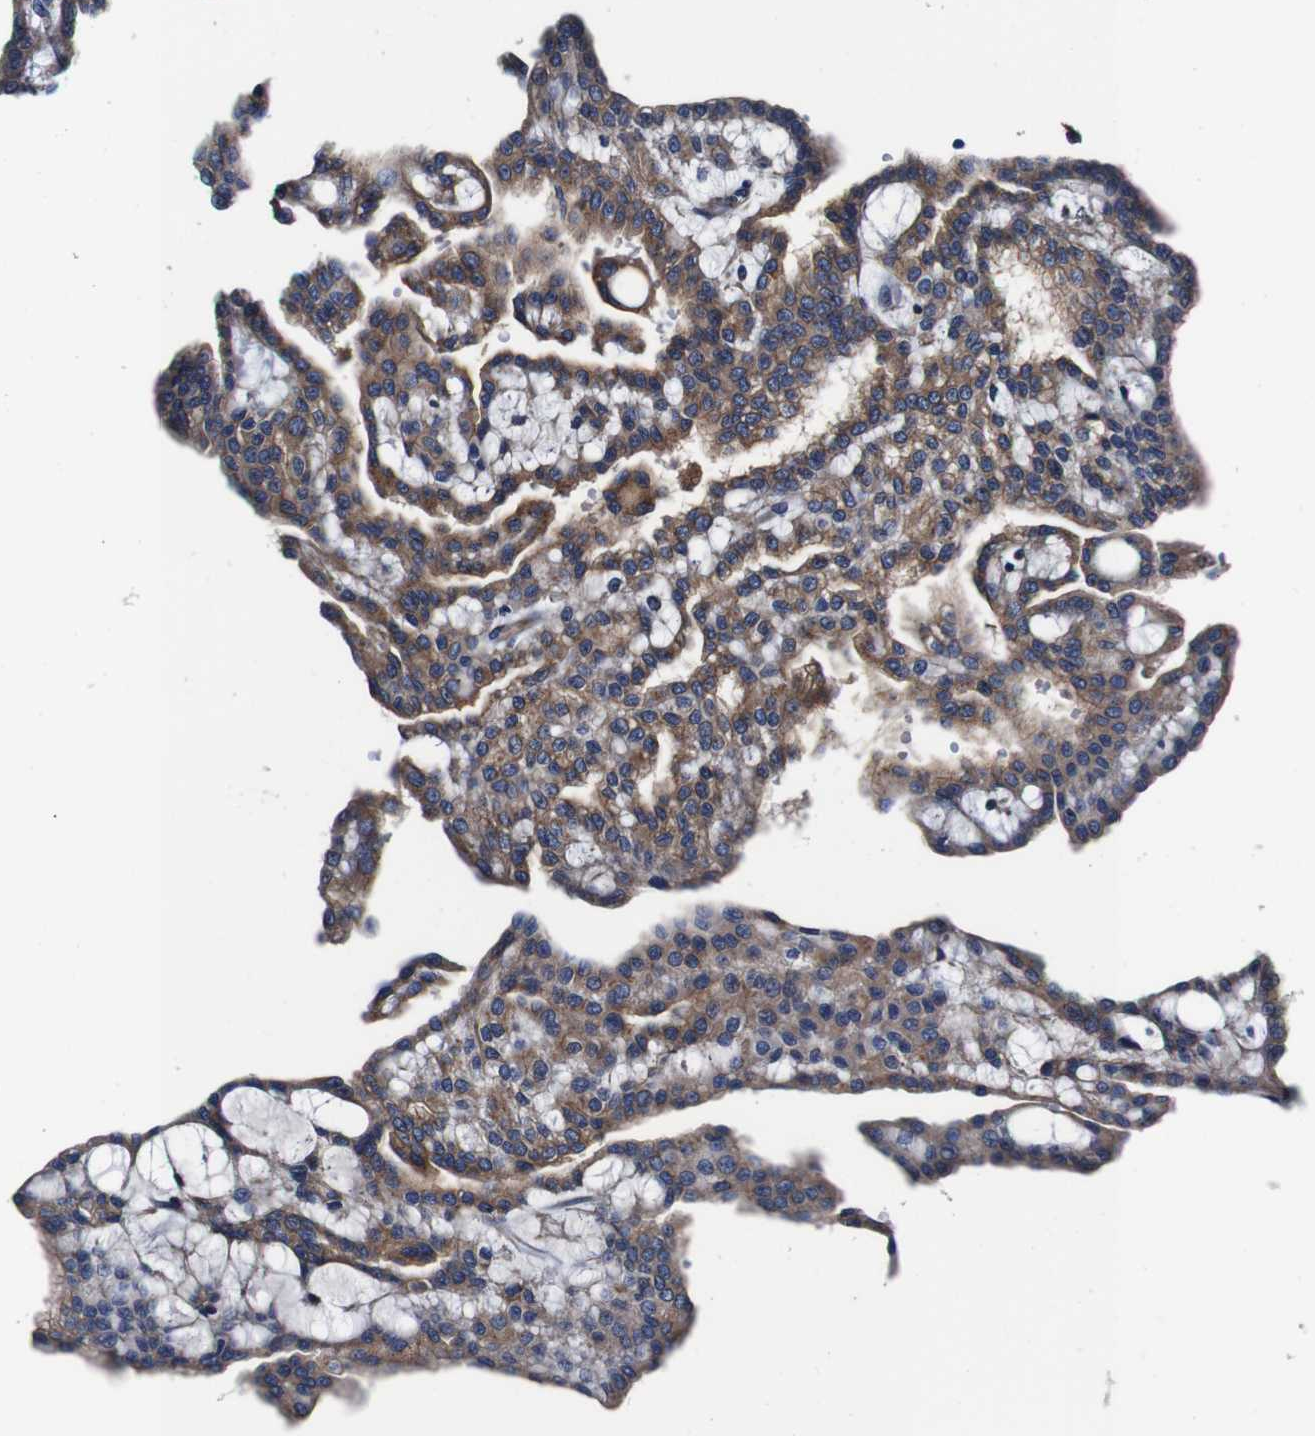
{"staining": {"intensity": "moderate", "quantity": ">75%", "location": "cytoplasmic/membranous"}, "tissue": "renal cancer", "cell_type": "Tumor cells", "image_type": "cancer", "snomed": [{"axis": "morphology", "description": "Adenocarcinoma, NOS"}, {"axis": "topography", "description": "Kidney"}], "caption": "IHC histopathology image of neoplastic tissue: human renal cancer (adenocarcinoma) stained using immunohistochemistry shows medium levels of moderate protein expression localized specifically in the cytoplasmic/membranous of tumor cells, appearing as a cytoplasmic/membranous brown color.", "gene": "PDCD6IP", "patient": {"sex": "male", "age": 63}}